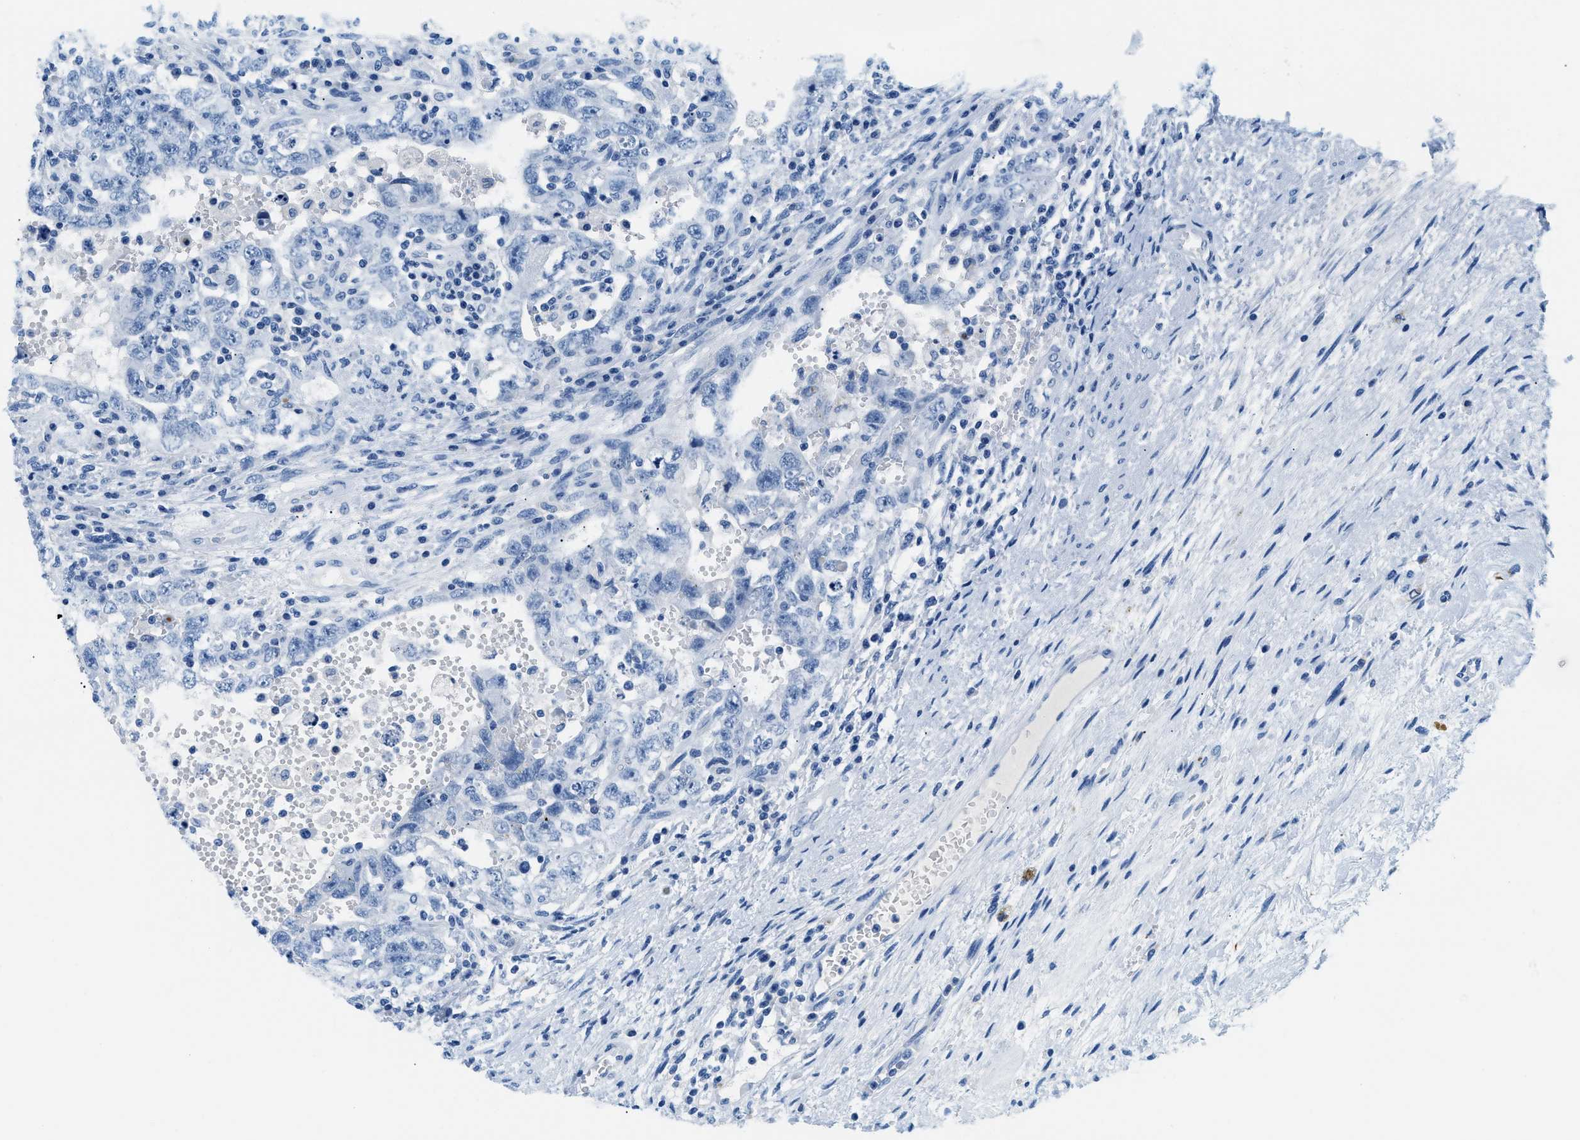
{"staining": {"intensity": "negative", "quantity": "none", "location": "none"}, "tissue": "testis cancer", "cell_type": "Tumor cells", "image_type": "cancer", "snomed": [{"axis": "morphology", "description": "Carcinoma, Embryonal, NOS"}, {"axis": "topography", "description": "Testis"}], "caption": "High power microscopy micrograph of an IHC photomicrograph of testis cancer (embryonal carcinoma), revealing no significant positivity in tumor cells.", "gene": "STXBP2", "patient": {"sex": "male", "age": 26}}